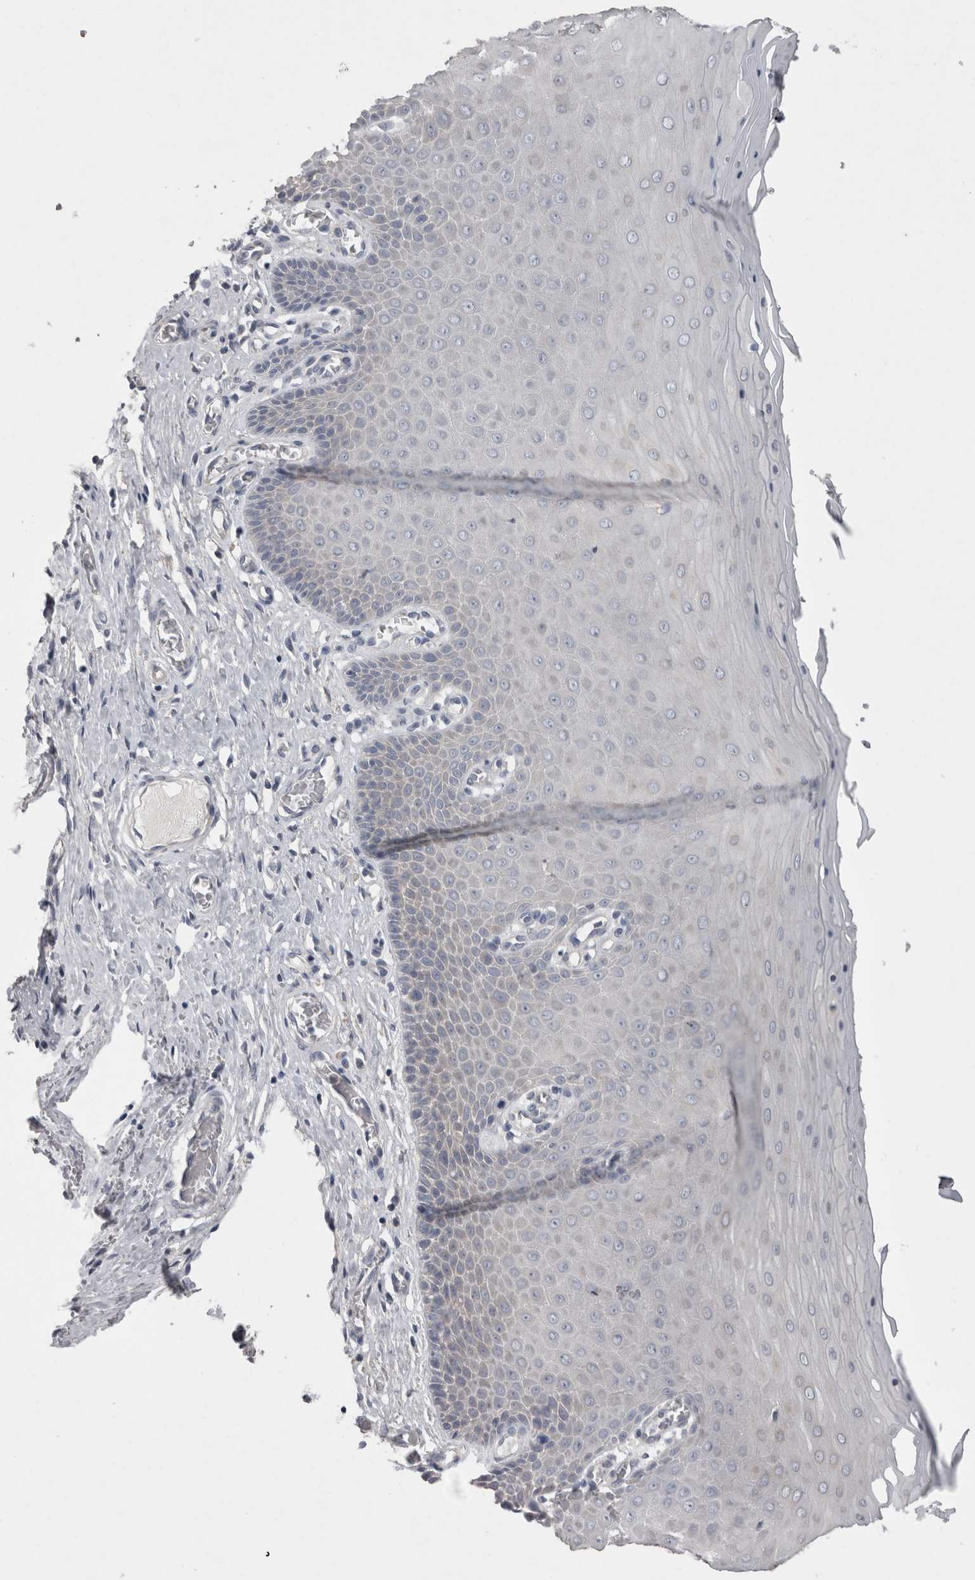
{"staining": {"intensity": "negative", "quantity": "none", "location": "none"}, "tissue": "cervix", "cell_type": "Glandular cells", "image_type": "normal", "snomed": [{"axis": "morphology", "description": "Normal tissue, NOS"}, {"axis": "topography", "description": "Cervix"}], "caption": "This is an IHC photomicrograph of normal human cervix. There is no staining in glandular cells.", "gene": "LRRC40", "patient": {"sex": "female", "age": 55}}